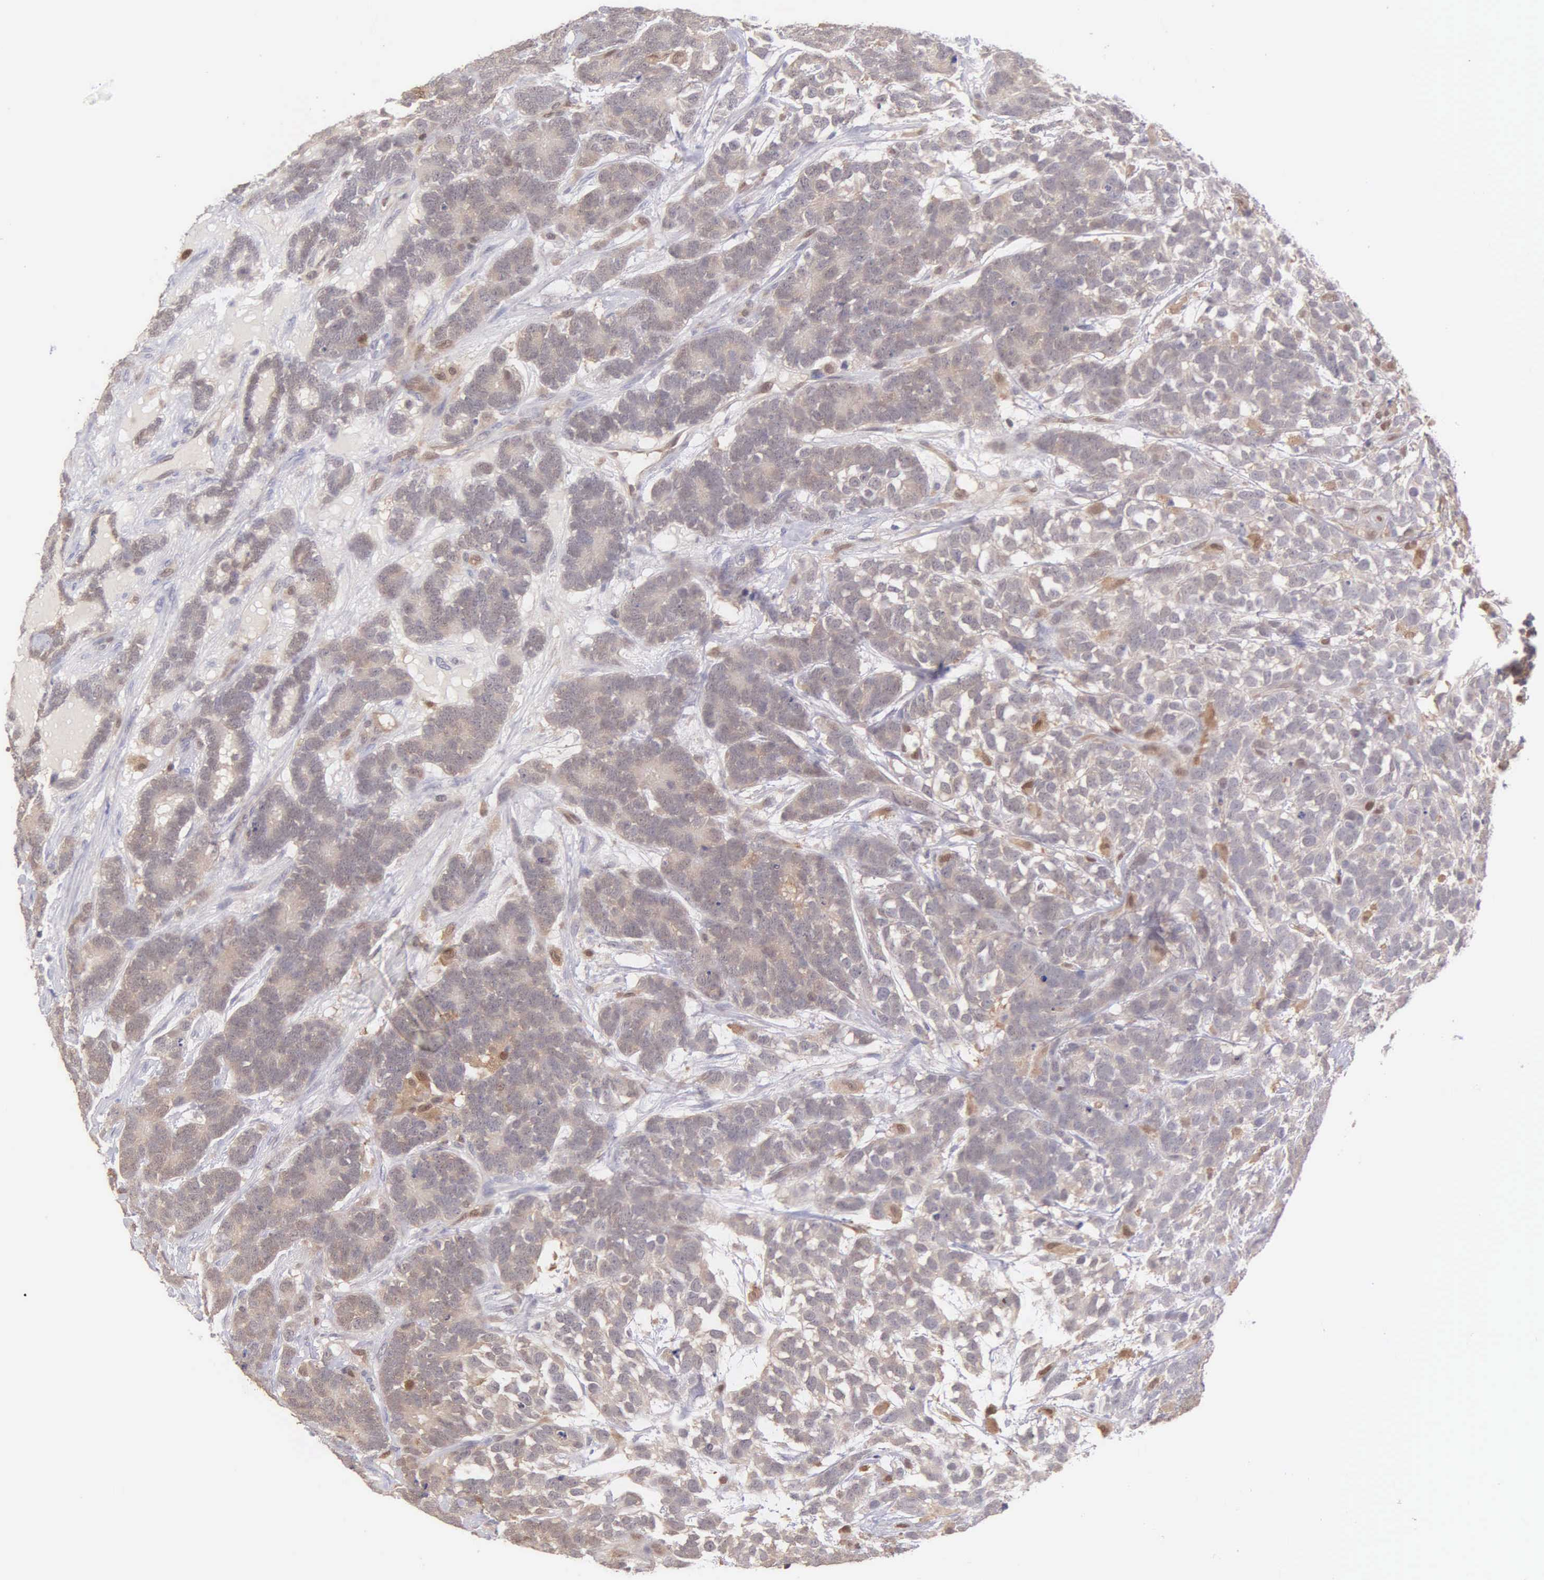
{"staining": {"intensity": "weak", "quantity": ">75%", "location": "cytoplasmic/membranous"}, "tissue": "testis cancer", "cell_type": "Tumor cells", "image_type": "cancer", "snomed": [{"axis": "morphology", "description": "Carcinoma, Embryonal, NOS"}, {"axis": "topography", "description": "Testis"}], "caption": "IHC photomicrograph of neoplastic tissue: human testis embryonal carcinoma stained using immunohistochemistry (IHC) exhibits low levels of weak protein expression localized specifically in the cytoplasmic/membranous of tumor cells, appearing as a cytoplasmic/membranous brown color.", "gene": "BID", "patient": {"sex": "male", "age": 26}}